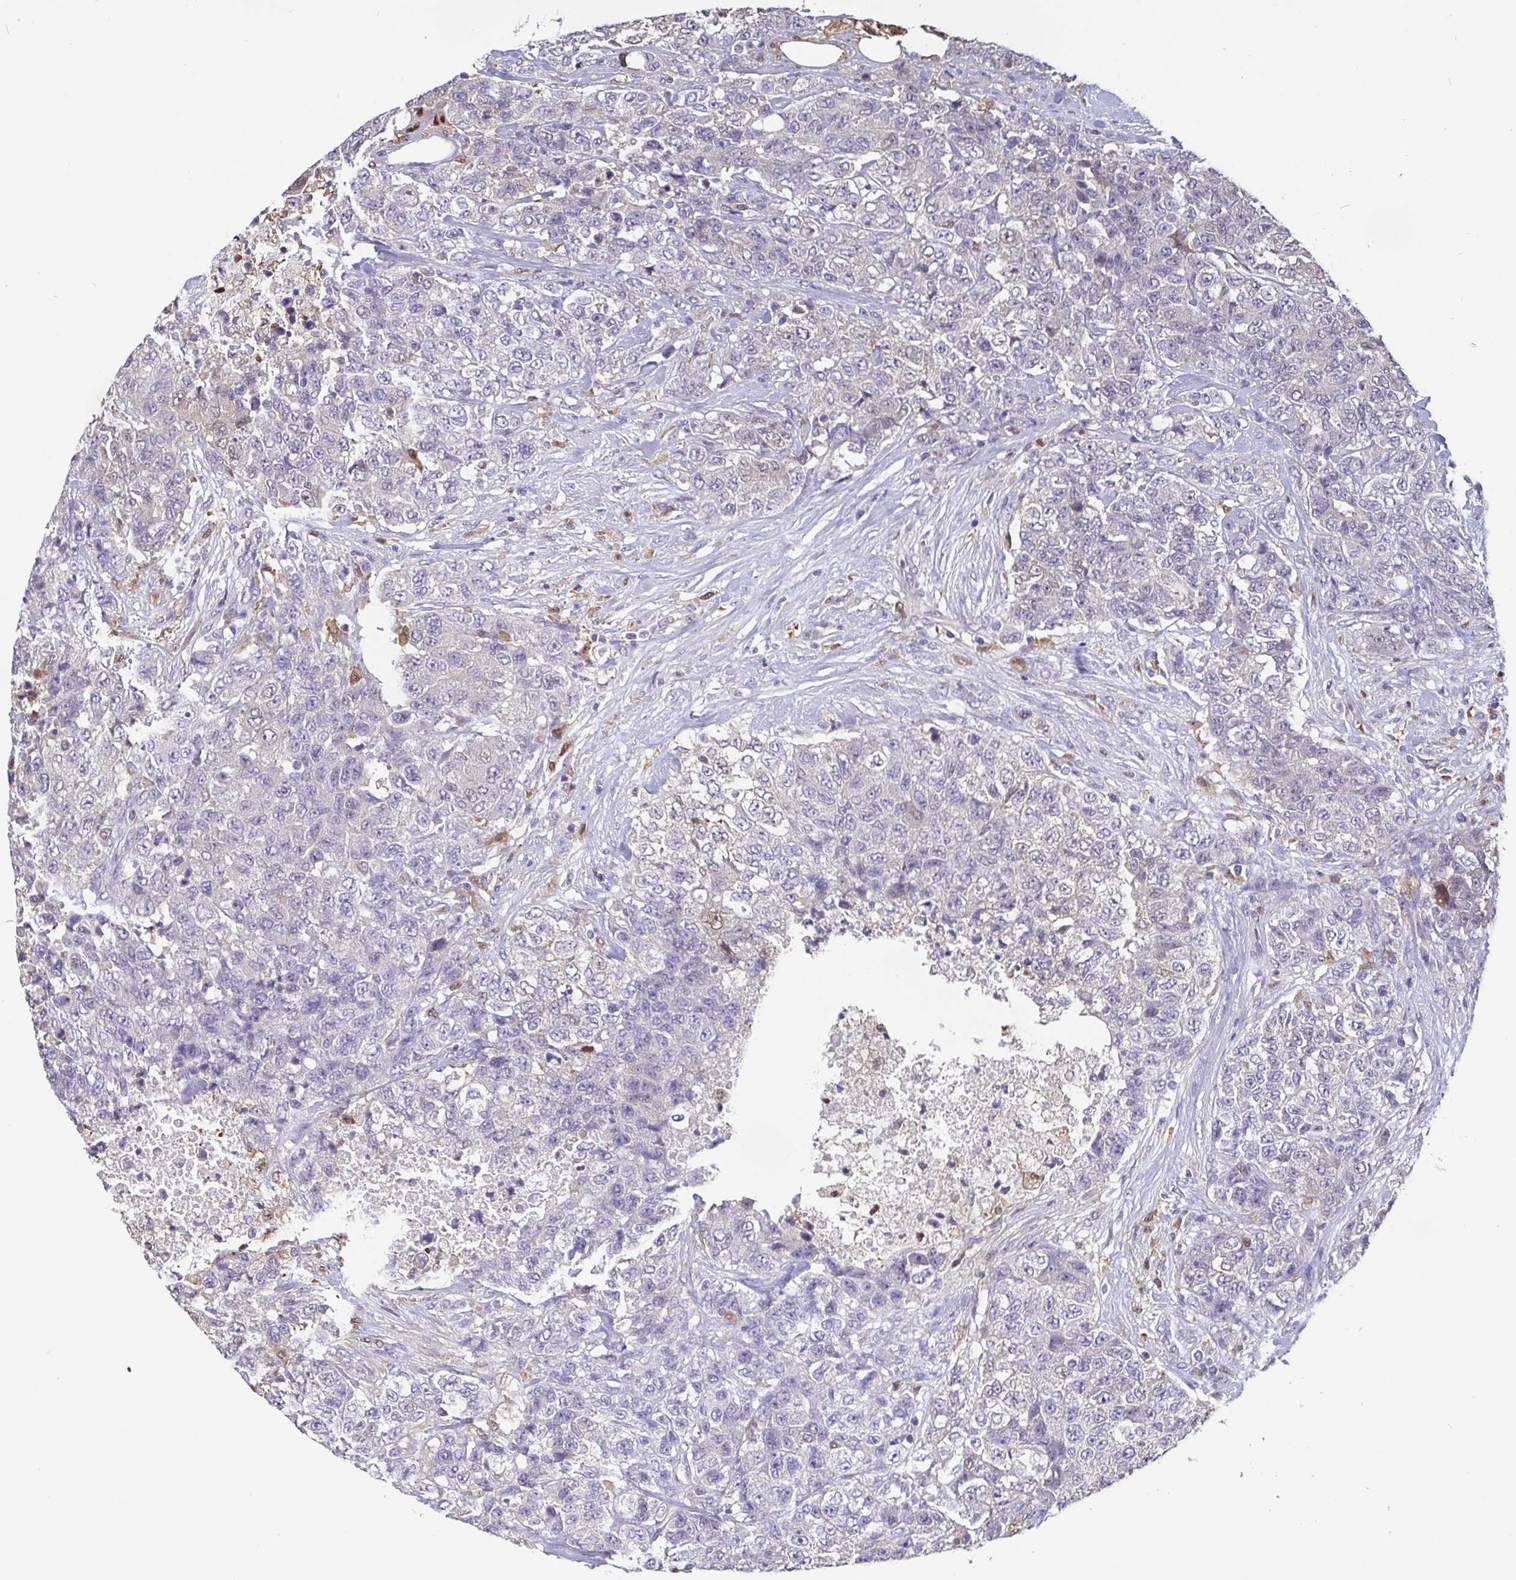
{"staining": {"intensity": "negative", "quantity": "none", "location": "none"}, "tissue": "urothelial cancer", "cell_type": "Tumor cells", "image_type": "cancer", "snomed": [{"axis": "morphology", "description": "Urothelial carcinoma, High grade"}, {"axis": "topography", "description": "Urinary bladder"}], "caption": "IHC image of neoplastic tissue: urothelial cancer stained with DAB (3,3'-diaminobenzidine) shows no significant protein staining in tumor cells. (Brightfield microscopy of DAB immunohistochemistry at high magnification).", "gene": "IDH1", "patient": {"sex": "female", "age": 78}}